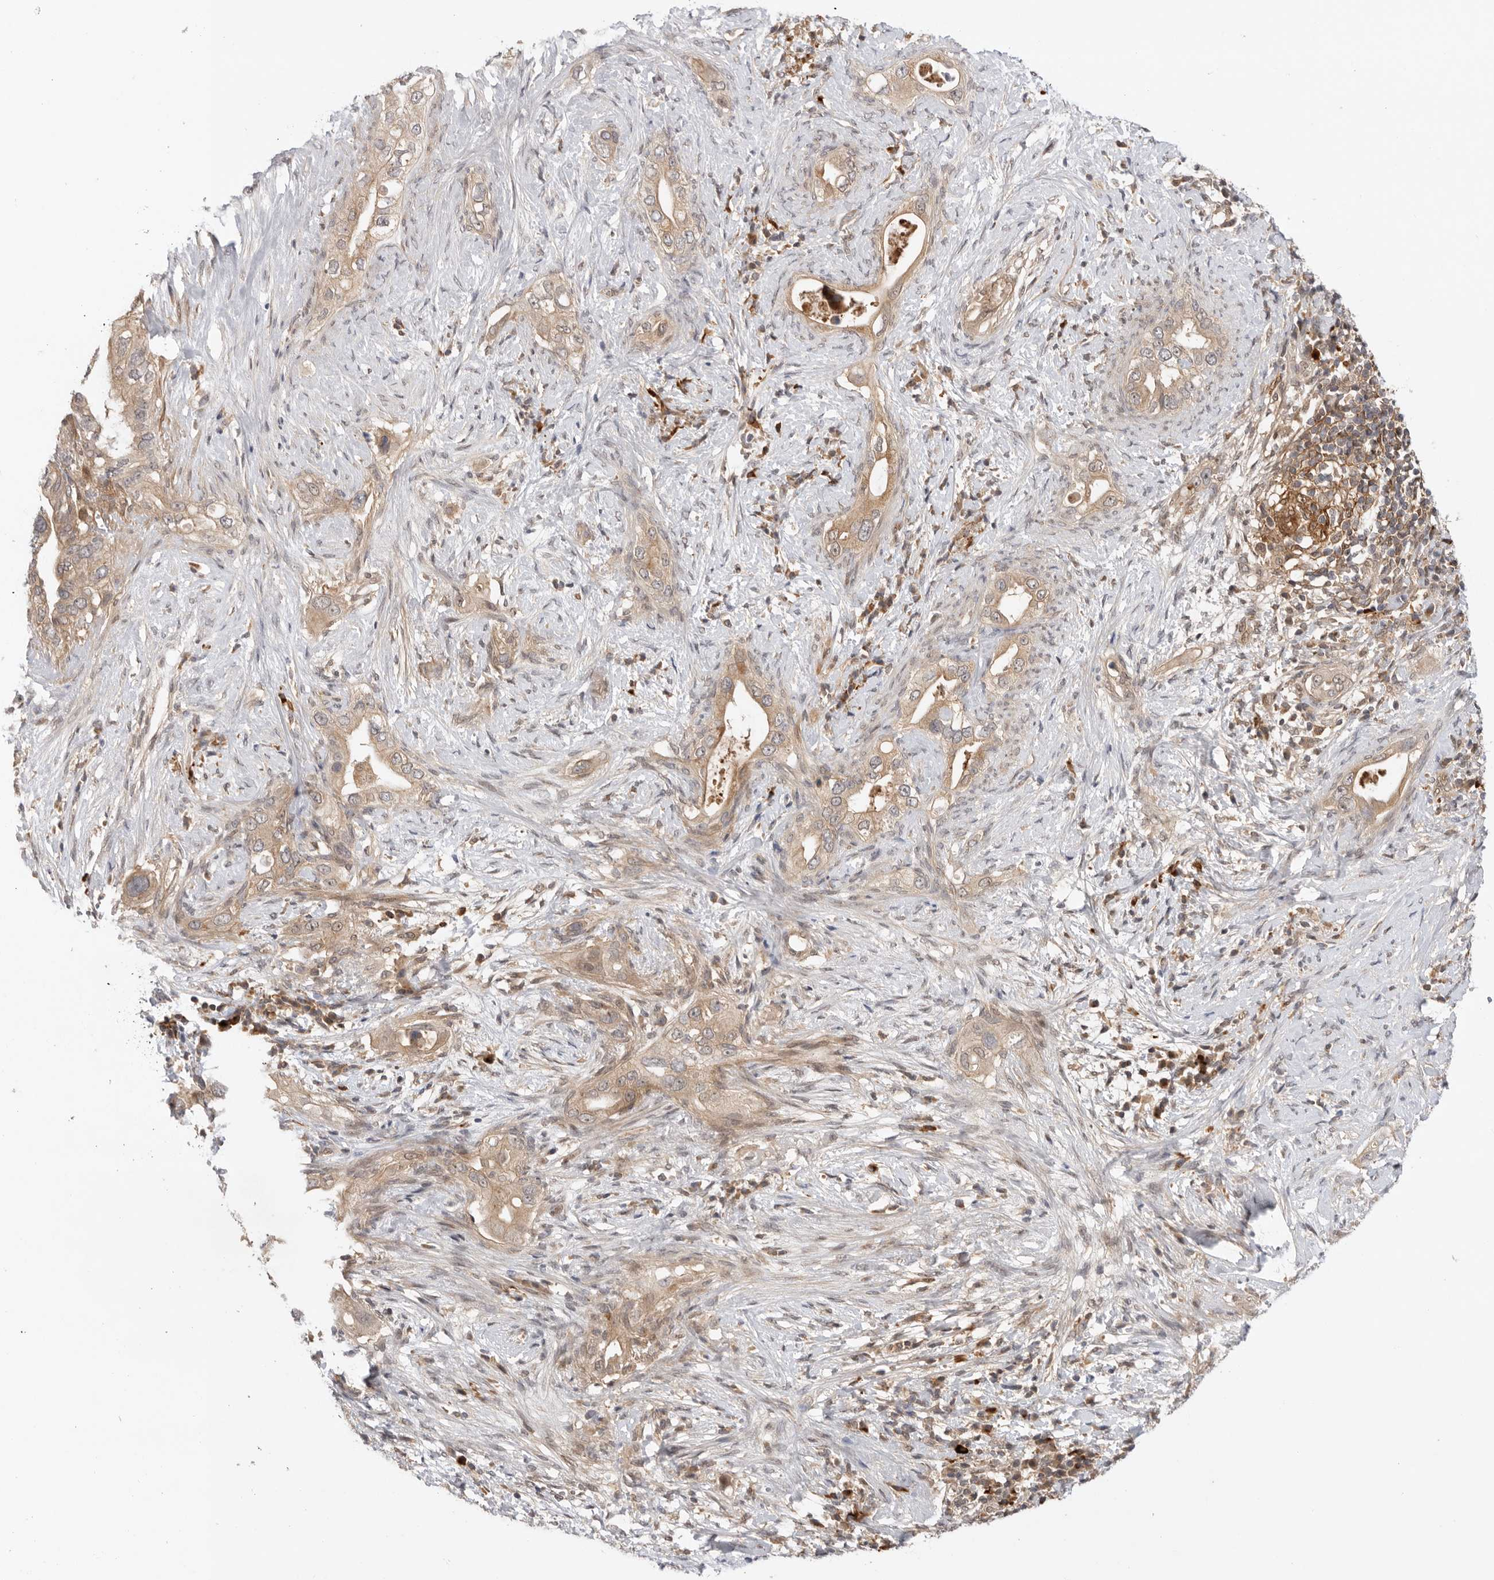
{"staining": {"intensity": "weak", "quantity": ">75%", "location": "cytoplasmic/membranous"}, "tissue": "pancreatic cancer", "cell_type": "Tumor cells", "image_type": "cancer", "snomed": [{"axis": "morphology", "description": "Inflammation, NOS"}, {"axis": "morphology", "description": "Adenocarcinoma, NOS"}, {"axis": "topography", "description": "Pancreas"}], "caption": "Immunohistochemical staining of pancreatic adenocarcinoma reveals low levels of weak cytoplasmic/membranous protein positivity in approximately >75% of tumor cells.", "gene": "DCAF8", "patient": {"sex": "female", "age": 56}}